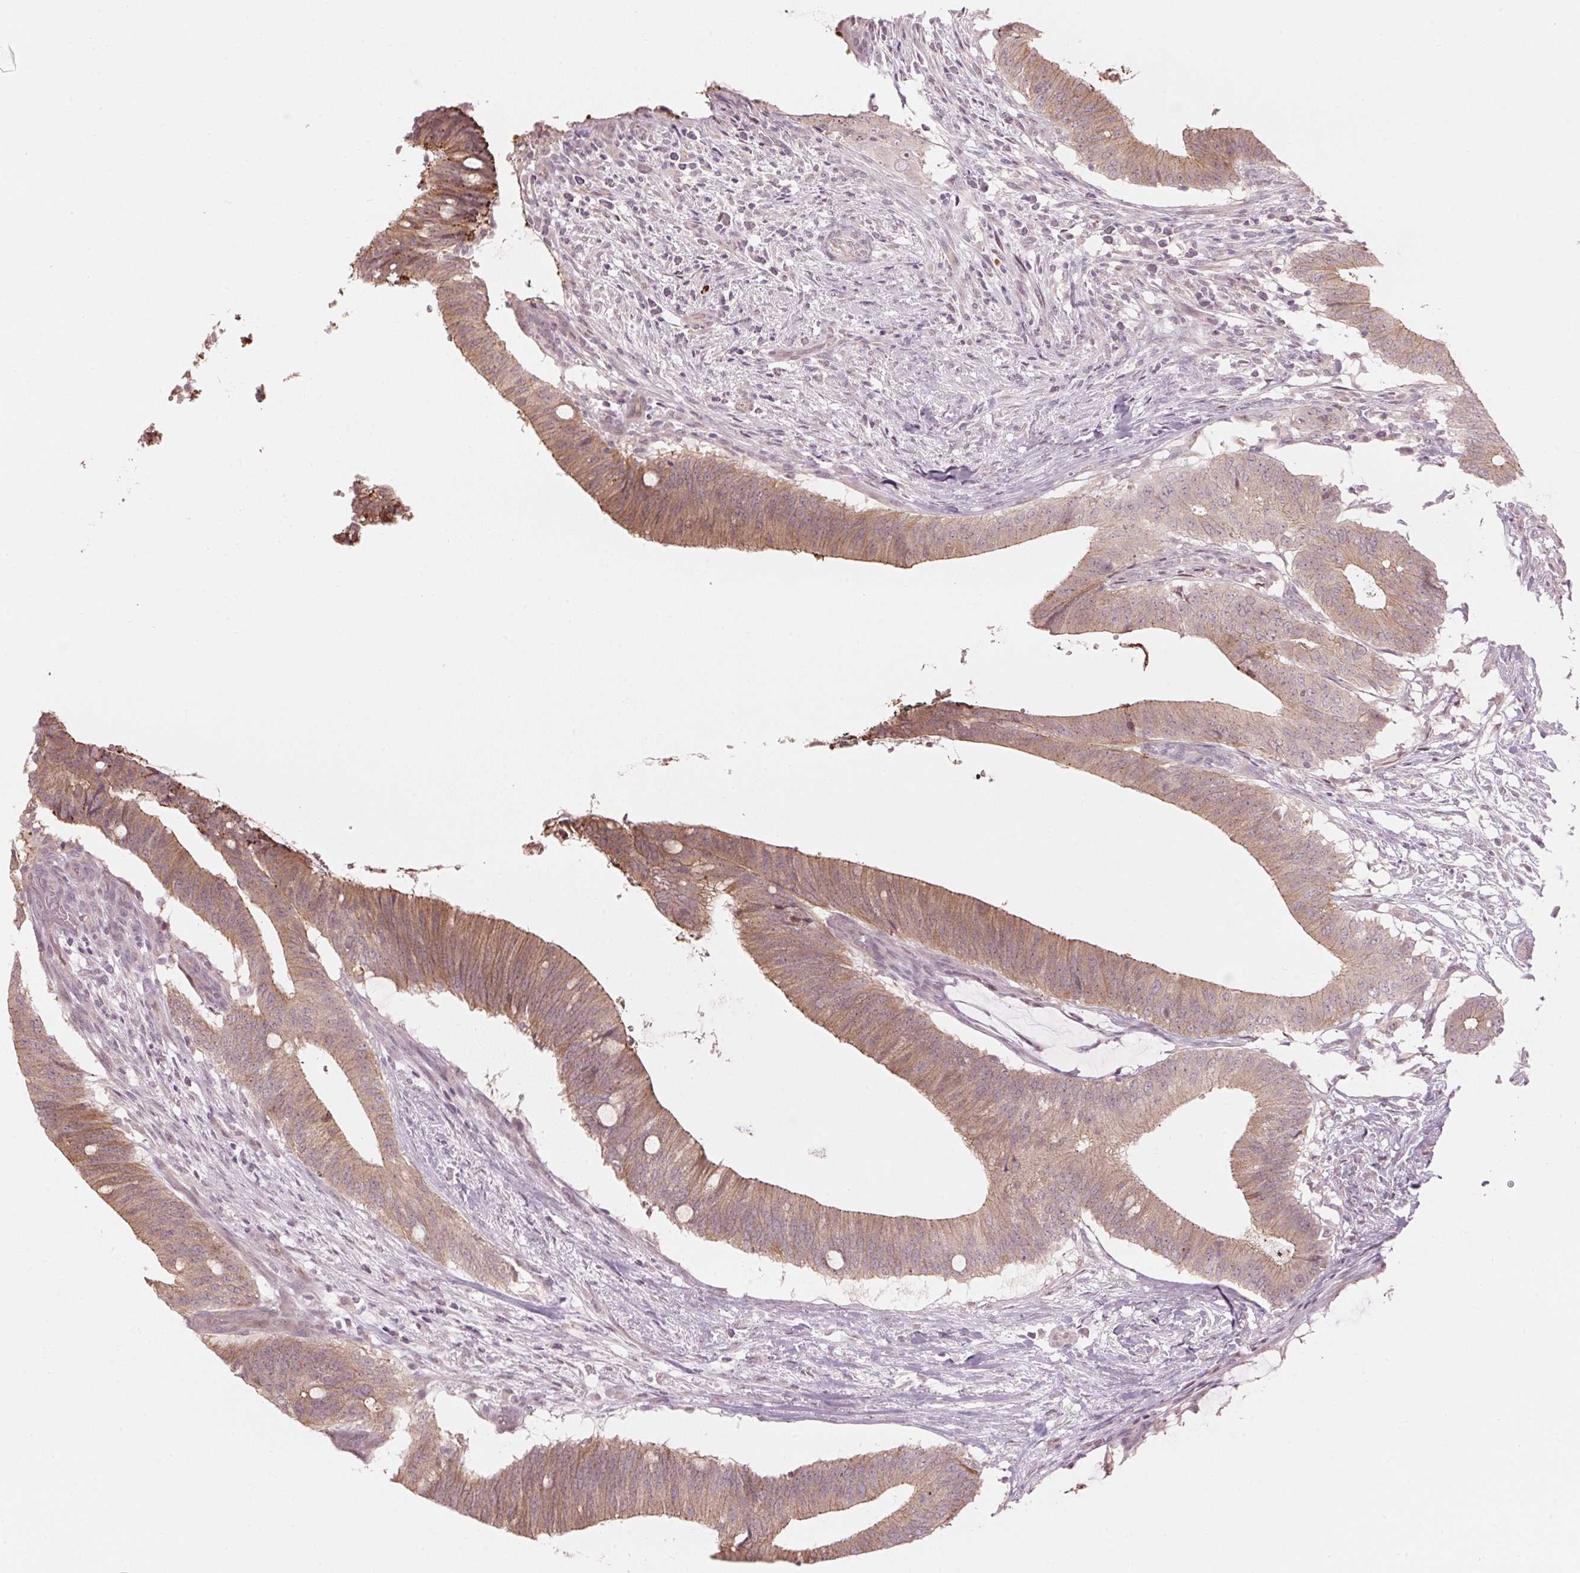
{"staining": {"intensity": "moderate", "quantity": ">75%", "location": "cytoplasmic/membranous"}, "tissue": "colorectal cancer", "cell_type": "Tumor cells", "image_type": "cancer", "snomed": [{"axis": "morphology", "description": "Adenocarcinoma, NOS"}, {"axis": "topography", "description": "Colon"}], "caption": "IHC image of neoplastic tissue: human colorectal cancer stained using immunohistochemistry displays medium levels of moderate protein expression localized specifically in the cytoplasmic/membranous of tumor cells, appearing as a cytoplasmic/membranous brown color.", "gene": "TMED6", "patient": {"sex": "female", "age": 43}}